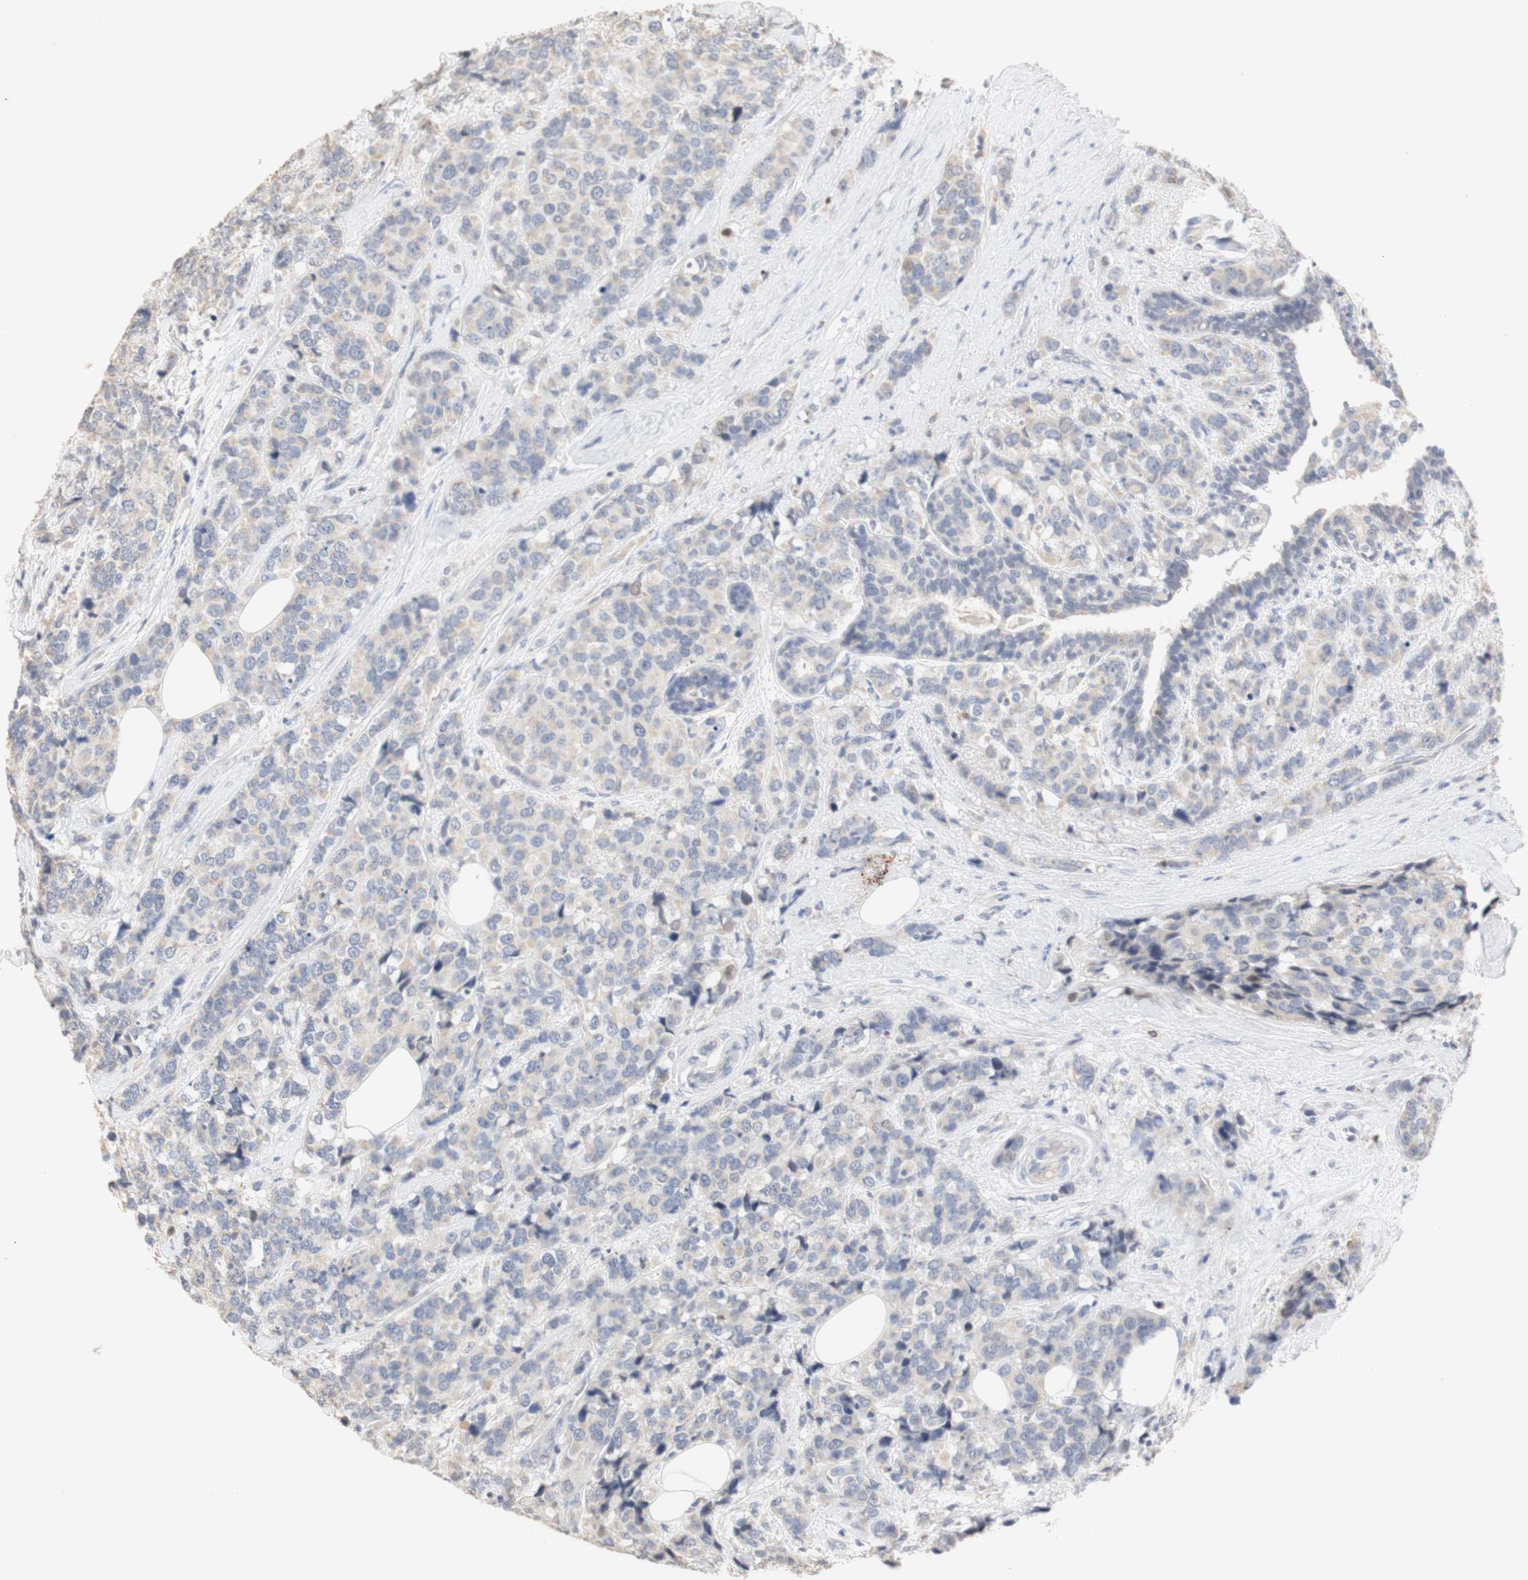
{"staining": {"intensity": "negative", "quantity": "none", "location": "none"}, "tissue": "breast cancer", "cell_type": "Tumor cells", "image_type": "cancer", "snomed": [{"axis": "morphology", "description": "Lobular carcinoma"}, {"axis": "topography", "description": "Breast"}], "caption": "Immunohistochemistry (IHC) image of human lobular carcinoma (breast) stained for a protein (brown), which reveals no positivity in tumor cells.", "gene": "FOSB", "patient": {"sex": "female", "age": 59}}